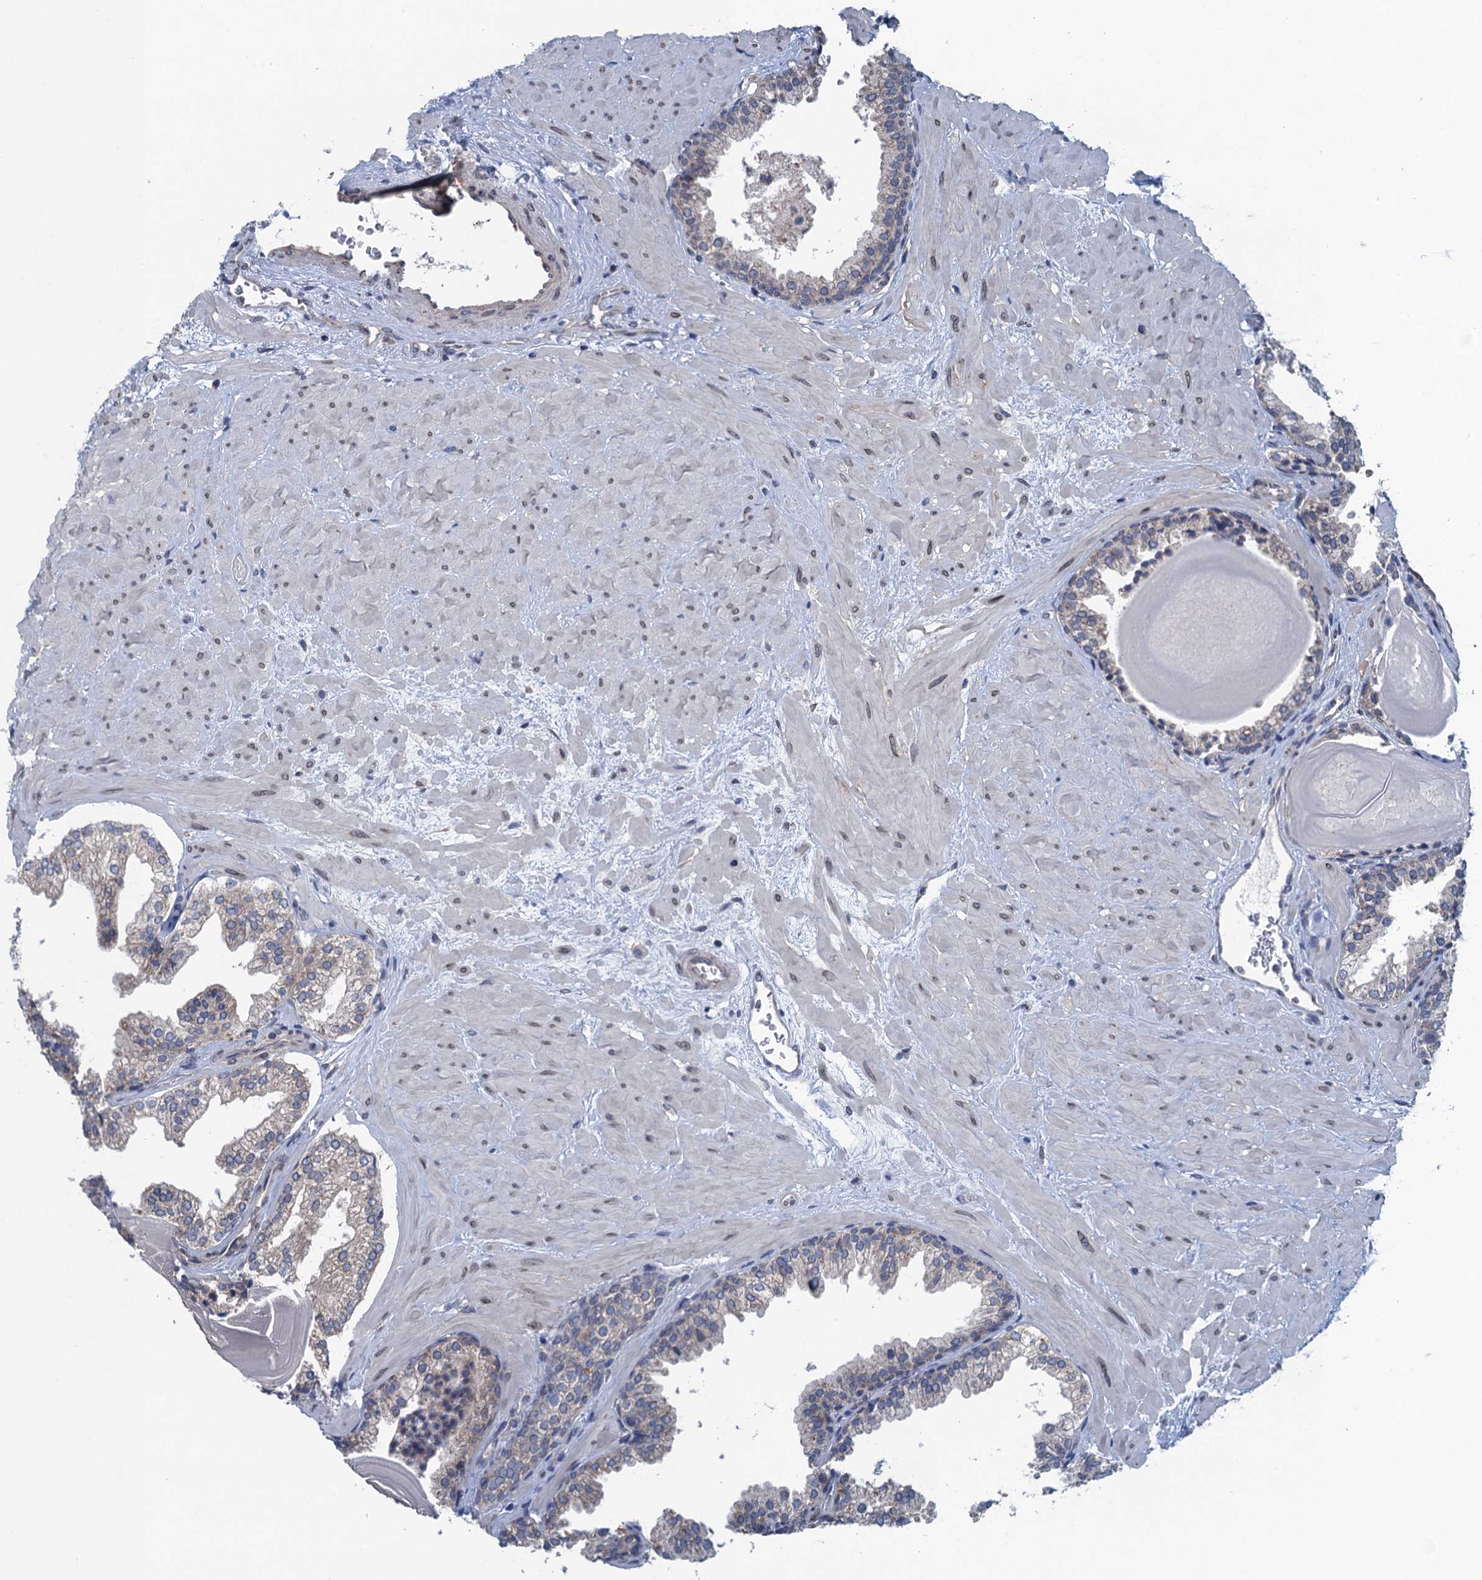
{"staining": {"intensity": "weak", "quantity": "<25%", "location": "cytoplasmic/membranous"}, "tissue": "prostate", "cell_type": "Glandular cells", "image_type": "normal", "snomed": [{"axis": "morphology", "description": "Normal tissue, NOS"}, {"axis": "topography", "description": "Prostate"}], "caption": "Immunohistochemical staining of normal human prostate exhibits no significant expression in glandular cells.", "gene": "CTU2", "patient": {"sex": "male", "age": 48}}